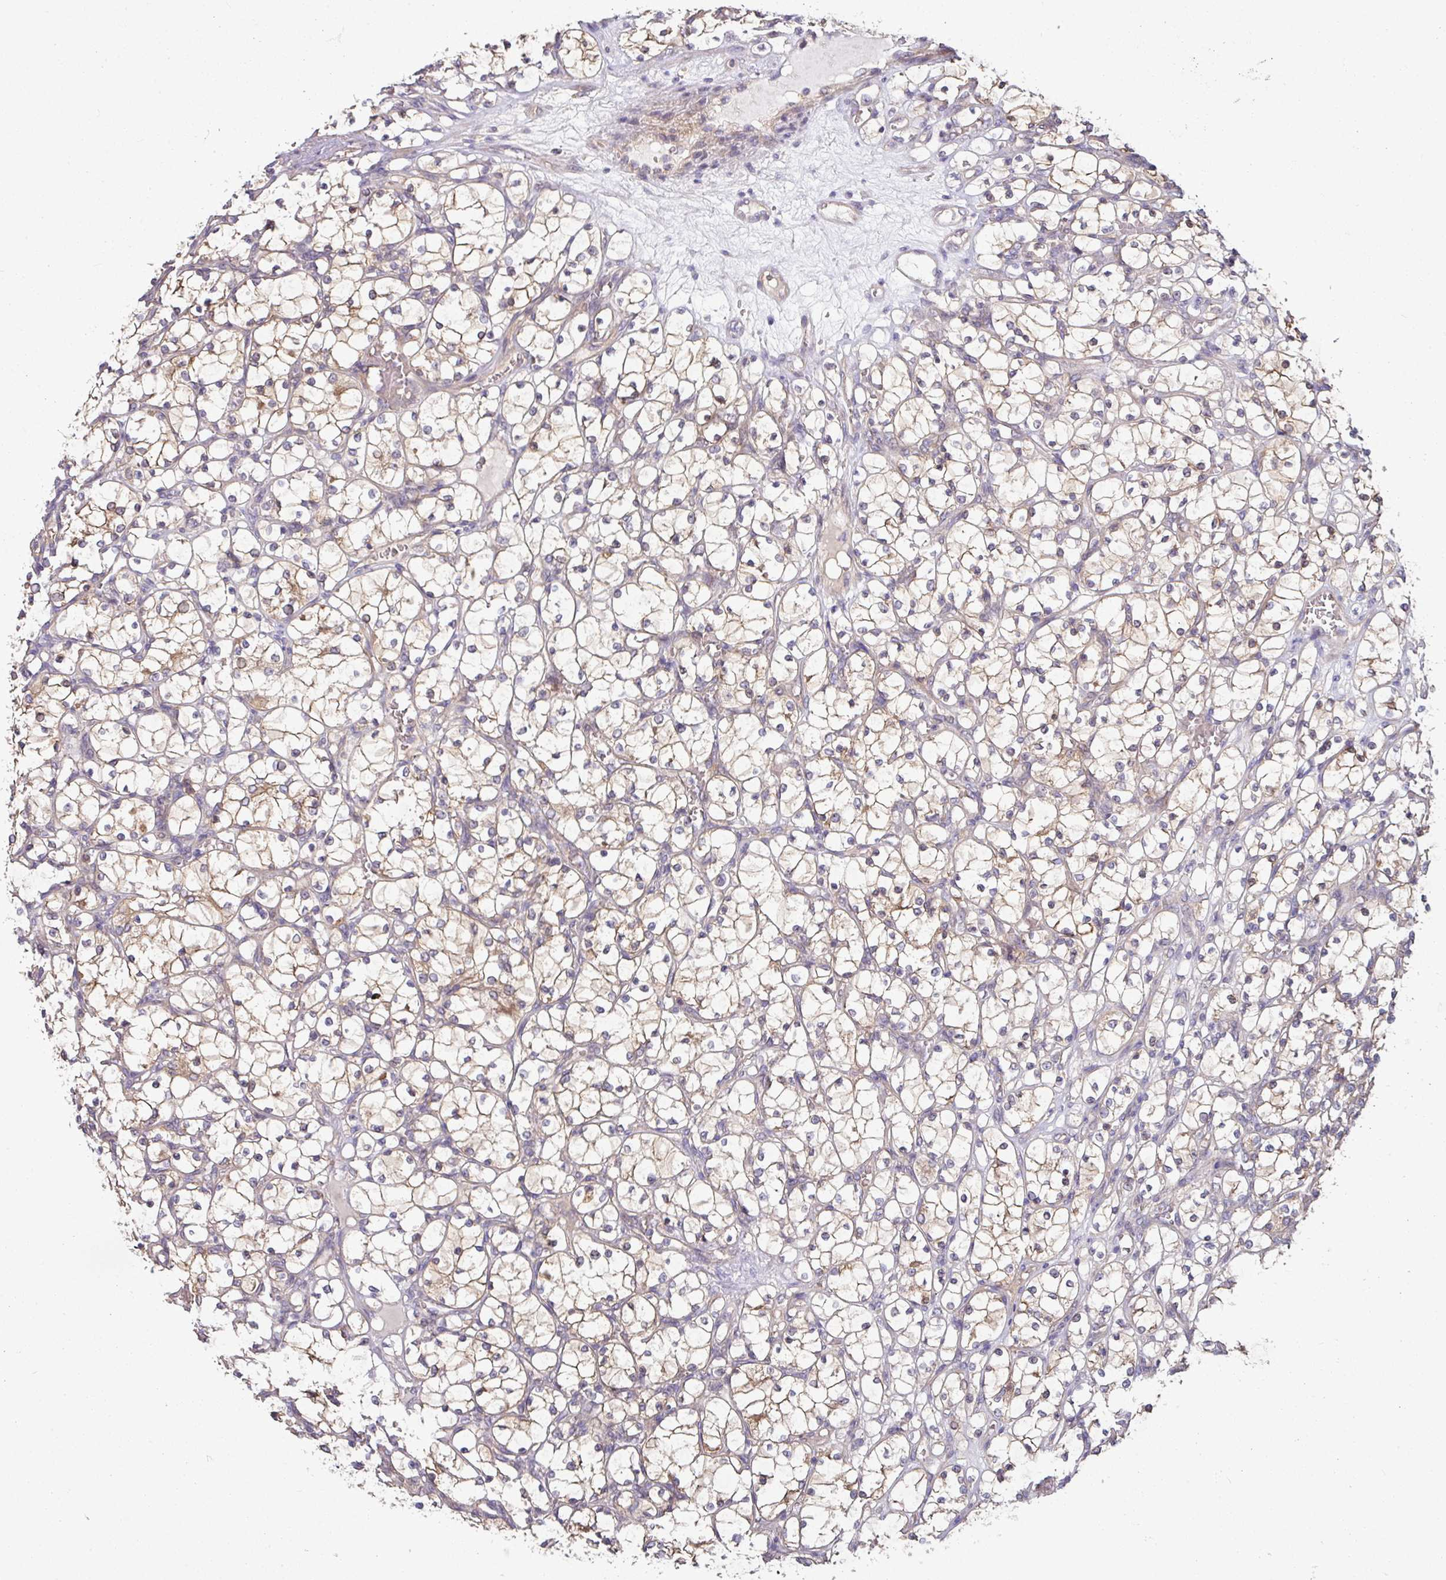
{"staining": {"intensity": "moderate", "quantity": "25%-75%", "location": "cytoplasmic/membranous"}, "tissue": "renal cancer", "cell_type": "Tumor cells", "image_type": "cancer", "snomed": [{"axis": "morphology", "description": "Adenocarcinoma, NOS"}, {"axis": "topography", "description": "Kidney"}], "caption": "About 25%-75% of tumor cells in human adenocarcinoma (renal) show moderate cytoplasmic/membranous protein expression as visualized by brown immunohistochemical staining.", "gene": "SLAMF6", "patient": {"sex": "female", "age": 69}}